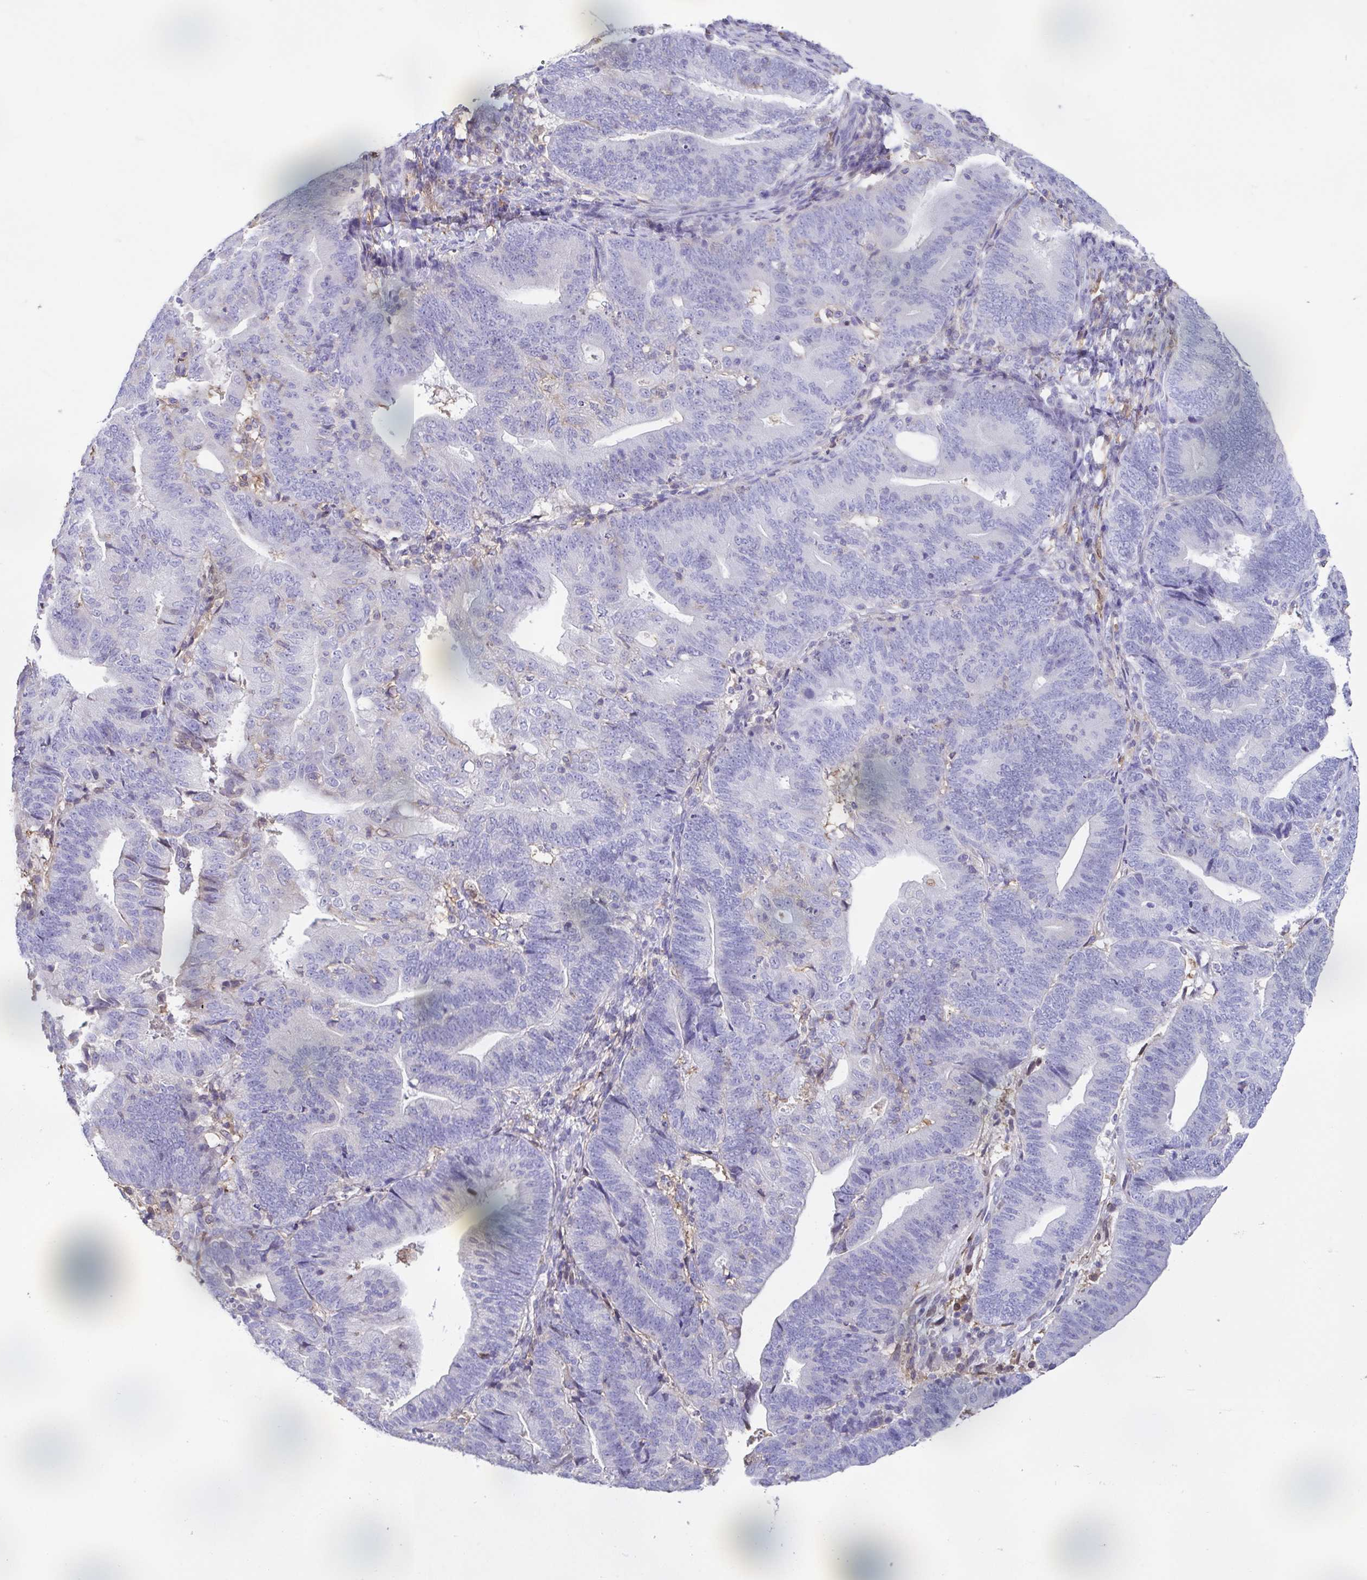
{"staining": {"intensity": "negative", "quantity": "none", "location": "none"}, "tissue": "endometrial cancer", "cell_type": "Tumor cells", "image_type": "cancer", "snomed": [{"axis": "morphology", "description": "Adenocarcinoma, NOS"}, {"axis": "topography", "description": "Endometrium"}], "caption": "Immunohistochemistry image of endometrial adenocarcinoma stained for a protein (brown), which shows no staining in tumor cells.", "gene": "ANXA10", "patient": {"sex": "female", "age": 70}}